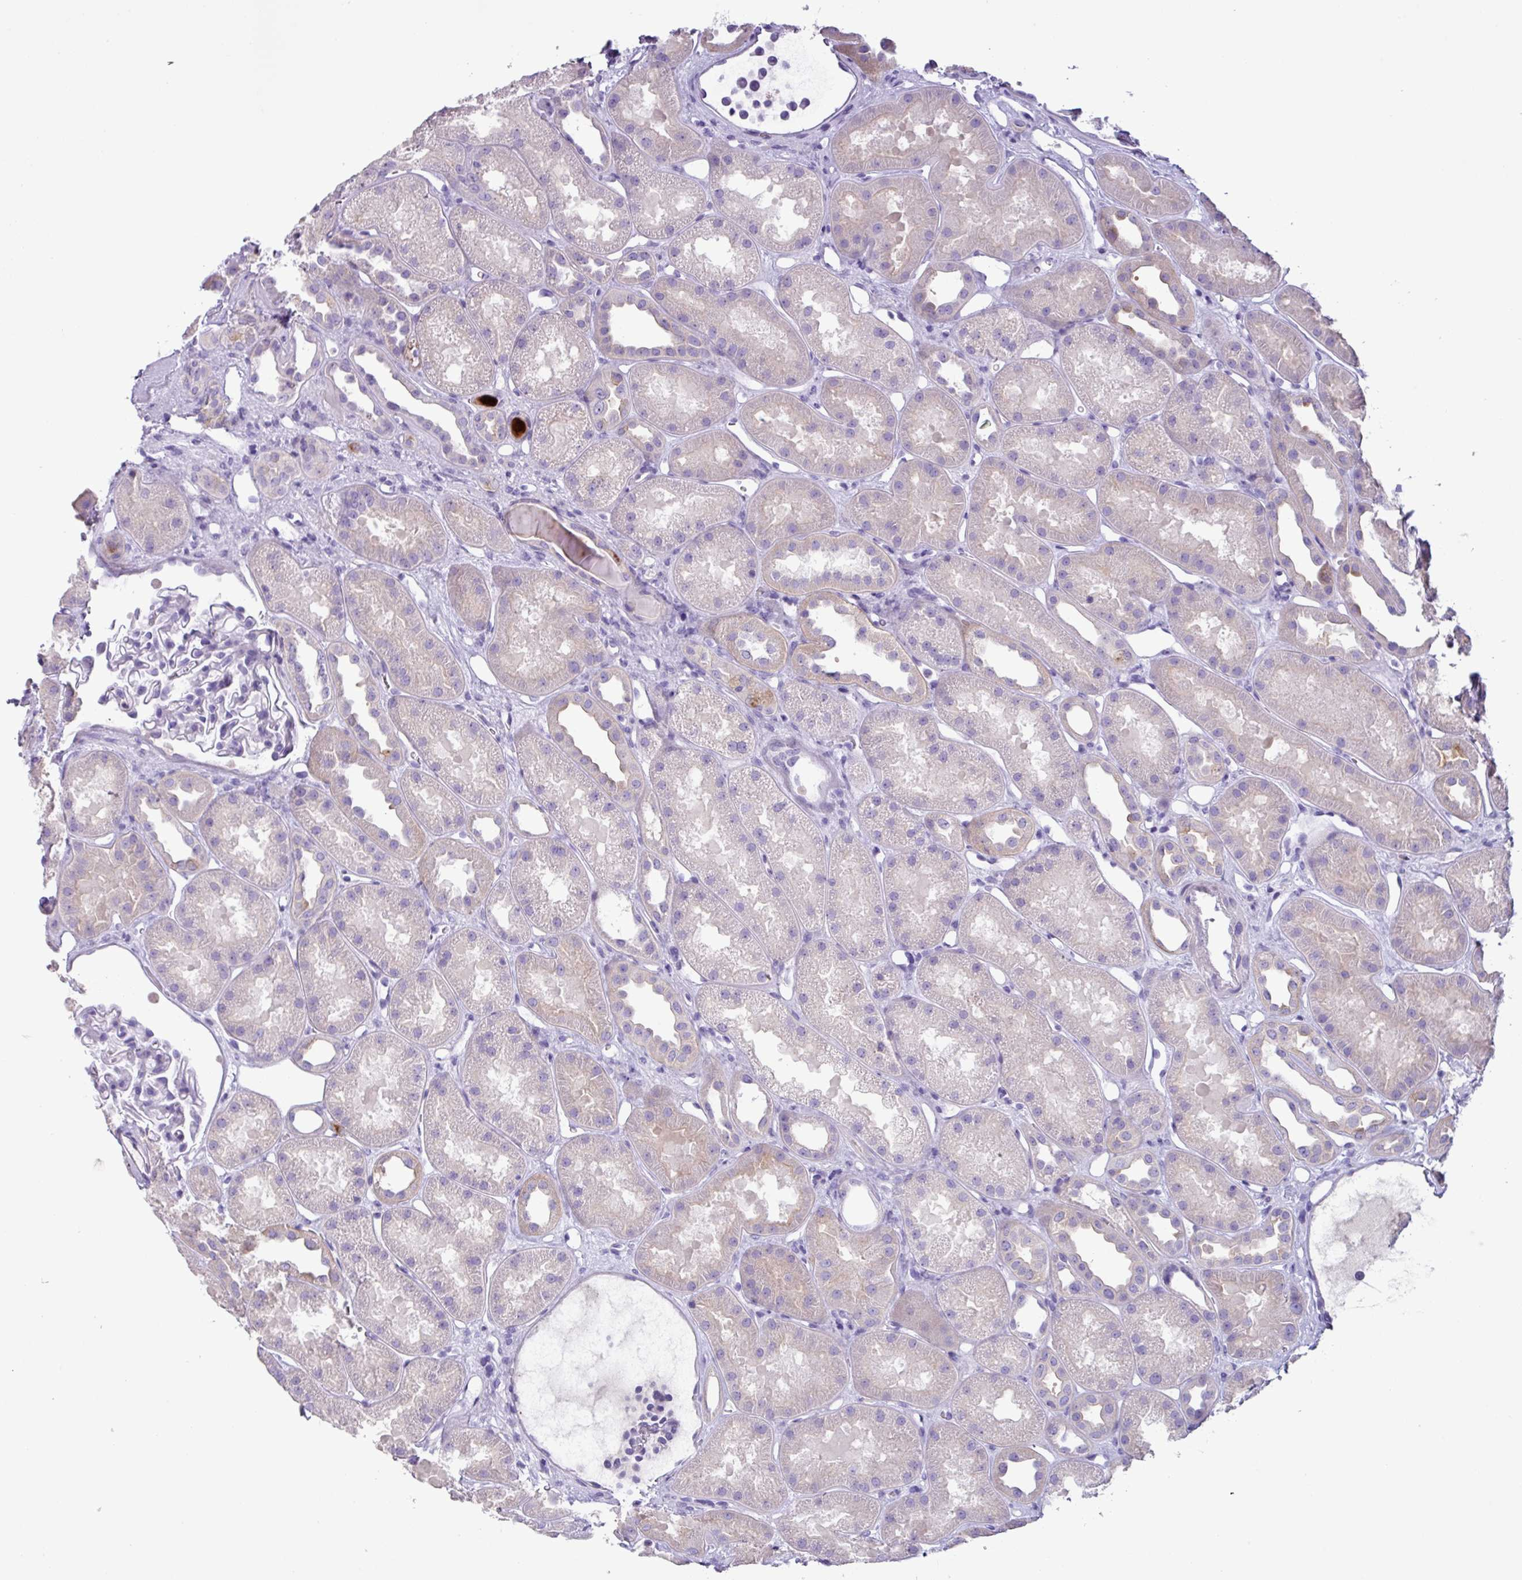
{"staining": {"intensity": "negative", "quantity": "none", "location": "none"}, "tissue": "kidney", "cell_type": "Cells in glomeruli", "image_type": "normal", "snomed": [{"axis": "morphology", "description": "Normal tissue, NOS"}, {"axis": "topography", "description": "Kidney"}], "caption": "The image exhibits no staining of cells in glomeruli in unremarkable kidney.", "gene": "CYSTM1", "patient": {"sex": "male", "age": 61}}